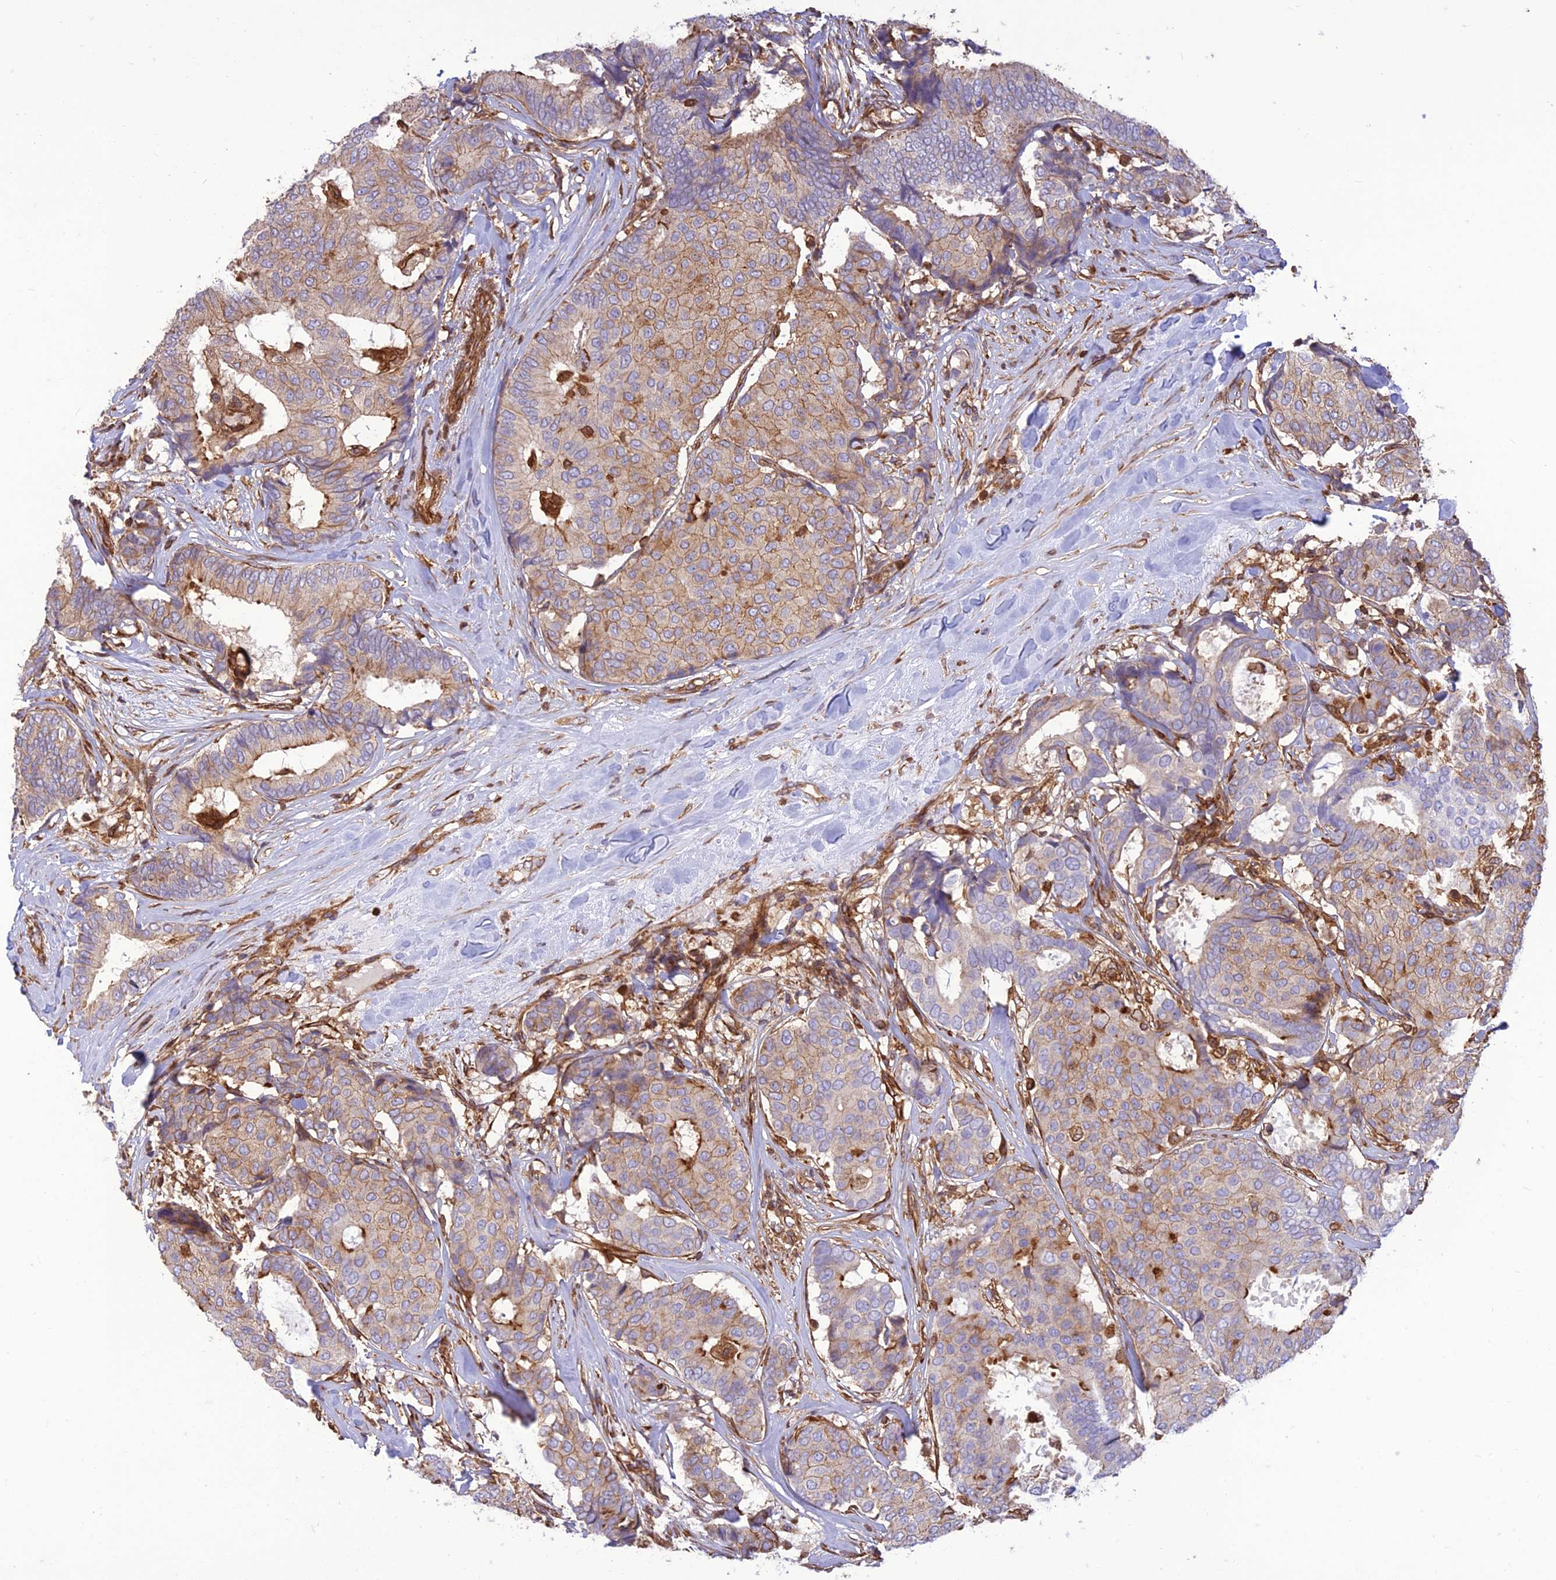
{"staining": {"intensity": "moderate", "quantity": "25%-75%", "location": "cytoplasmic/membranous"}, "tissue": "breast cancer", "cell_type": "Tumor cells", "image_type": "cancer", "snomed": [{"axis": "morphology", "description": "Duct carcinoma"}, {"axis": "topography", "description": "Breast"}], "caption": "Immunohistochemistry (IHC) of breast intraductal carcinoma demonstrates medium levels of moderate cytoplasmic/membranous expression in about 25%-75% of tumor cells. The staining was performed using DAB (3,3'-diaminobenzidine) to visualize the protein expression in brown, while the nuclei were stained in blue with hematoxylin (Magnification: 20x).", "gene": "HPSE2", "patient": {"sex": "female", "age": 75}}